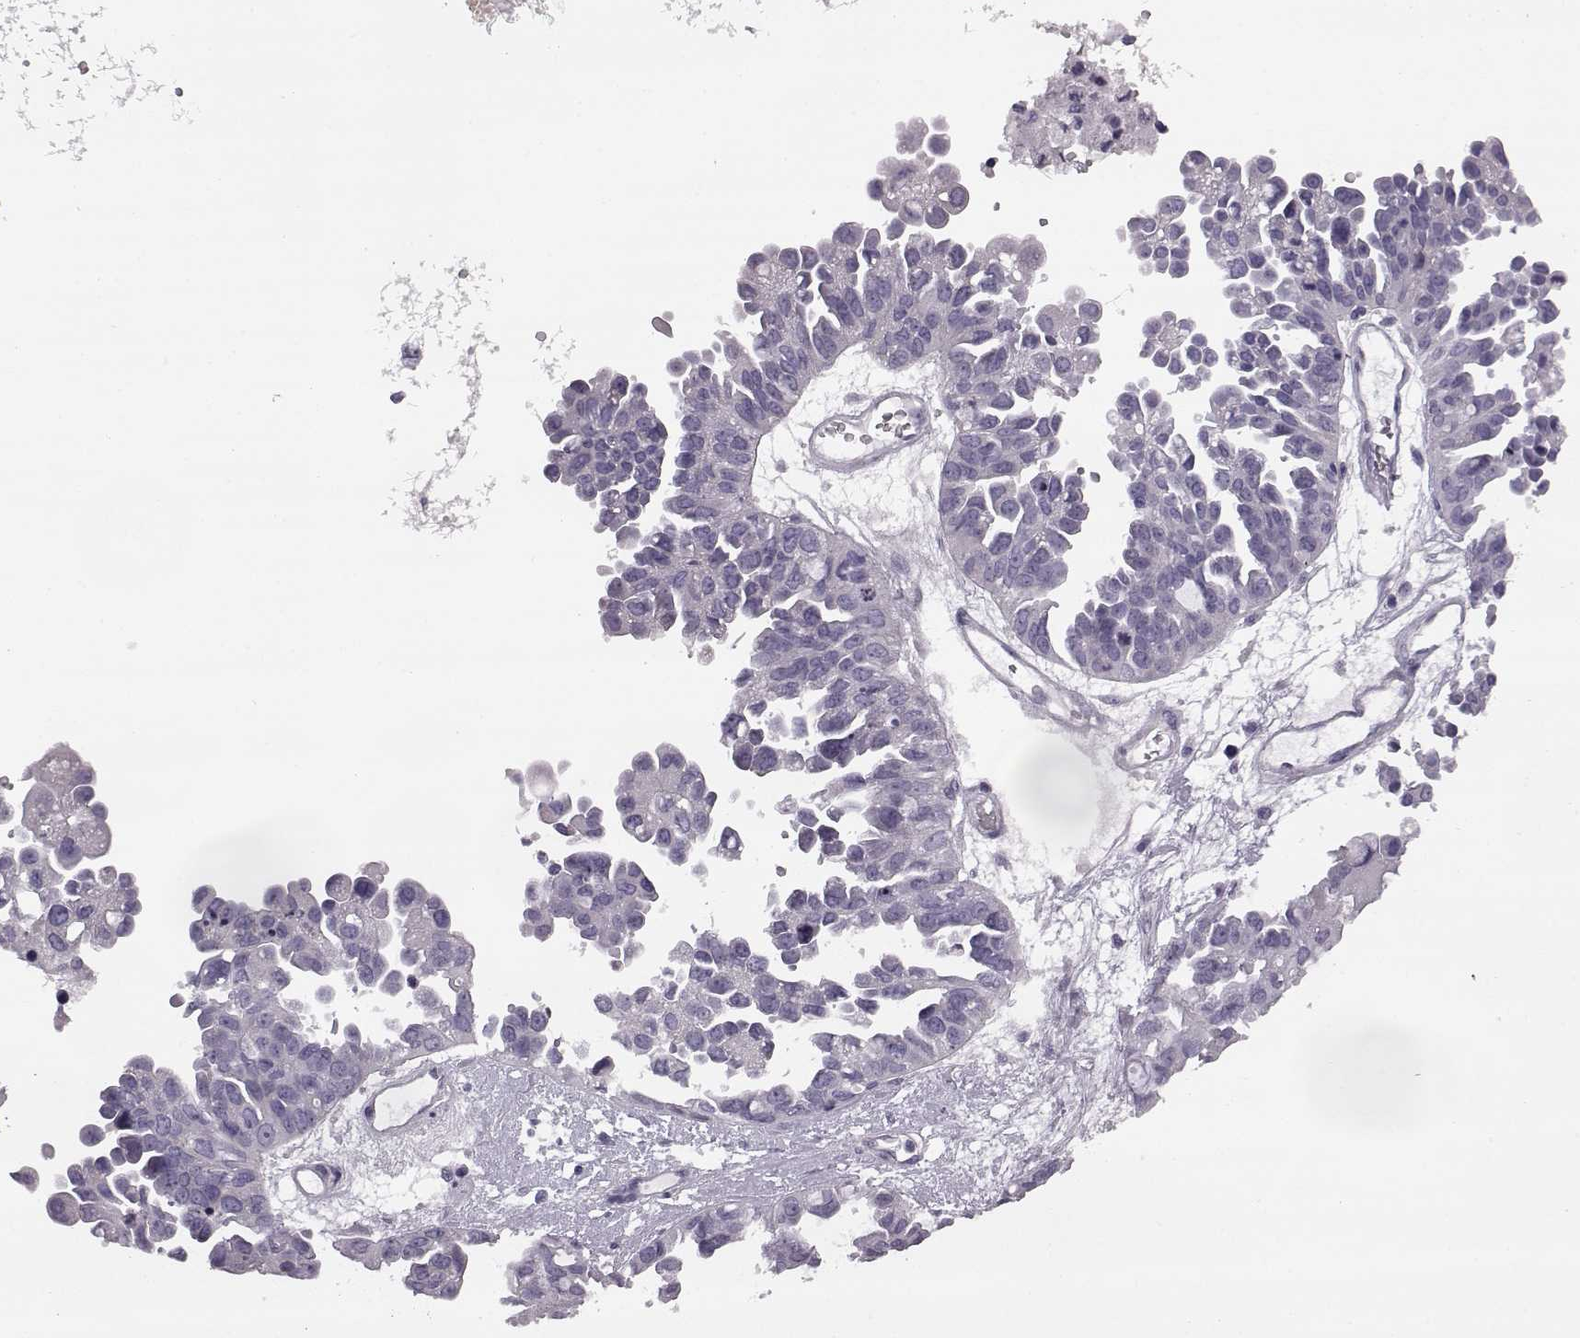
{"staining": {"intensity": "negative", "quantity": "none", "location": "none"}, "tissue": "ovarian cancer", "cell_type": "Tumor cells", "image_type": "cancer", "snomed": [{"axis": "morphology", "description": "Cystadenocarcinoma, serous, NOS"}, {"axis": "topography", "description": "Ovary"}], "caption": "Immunohistochemistry (IHC) image of neoplastic tissue: ovarian serous cystadenocarcinoma stained with DAB (3,3'-diaminobenzidine) displays no significant protein positivity in tumor cells.", "gene": "ODAD4", "patient": {"sex": "female", "age": 53}}